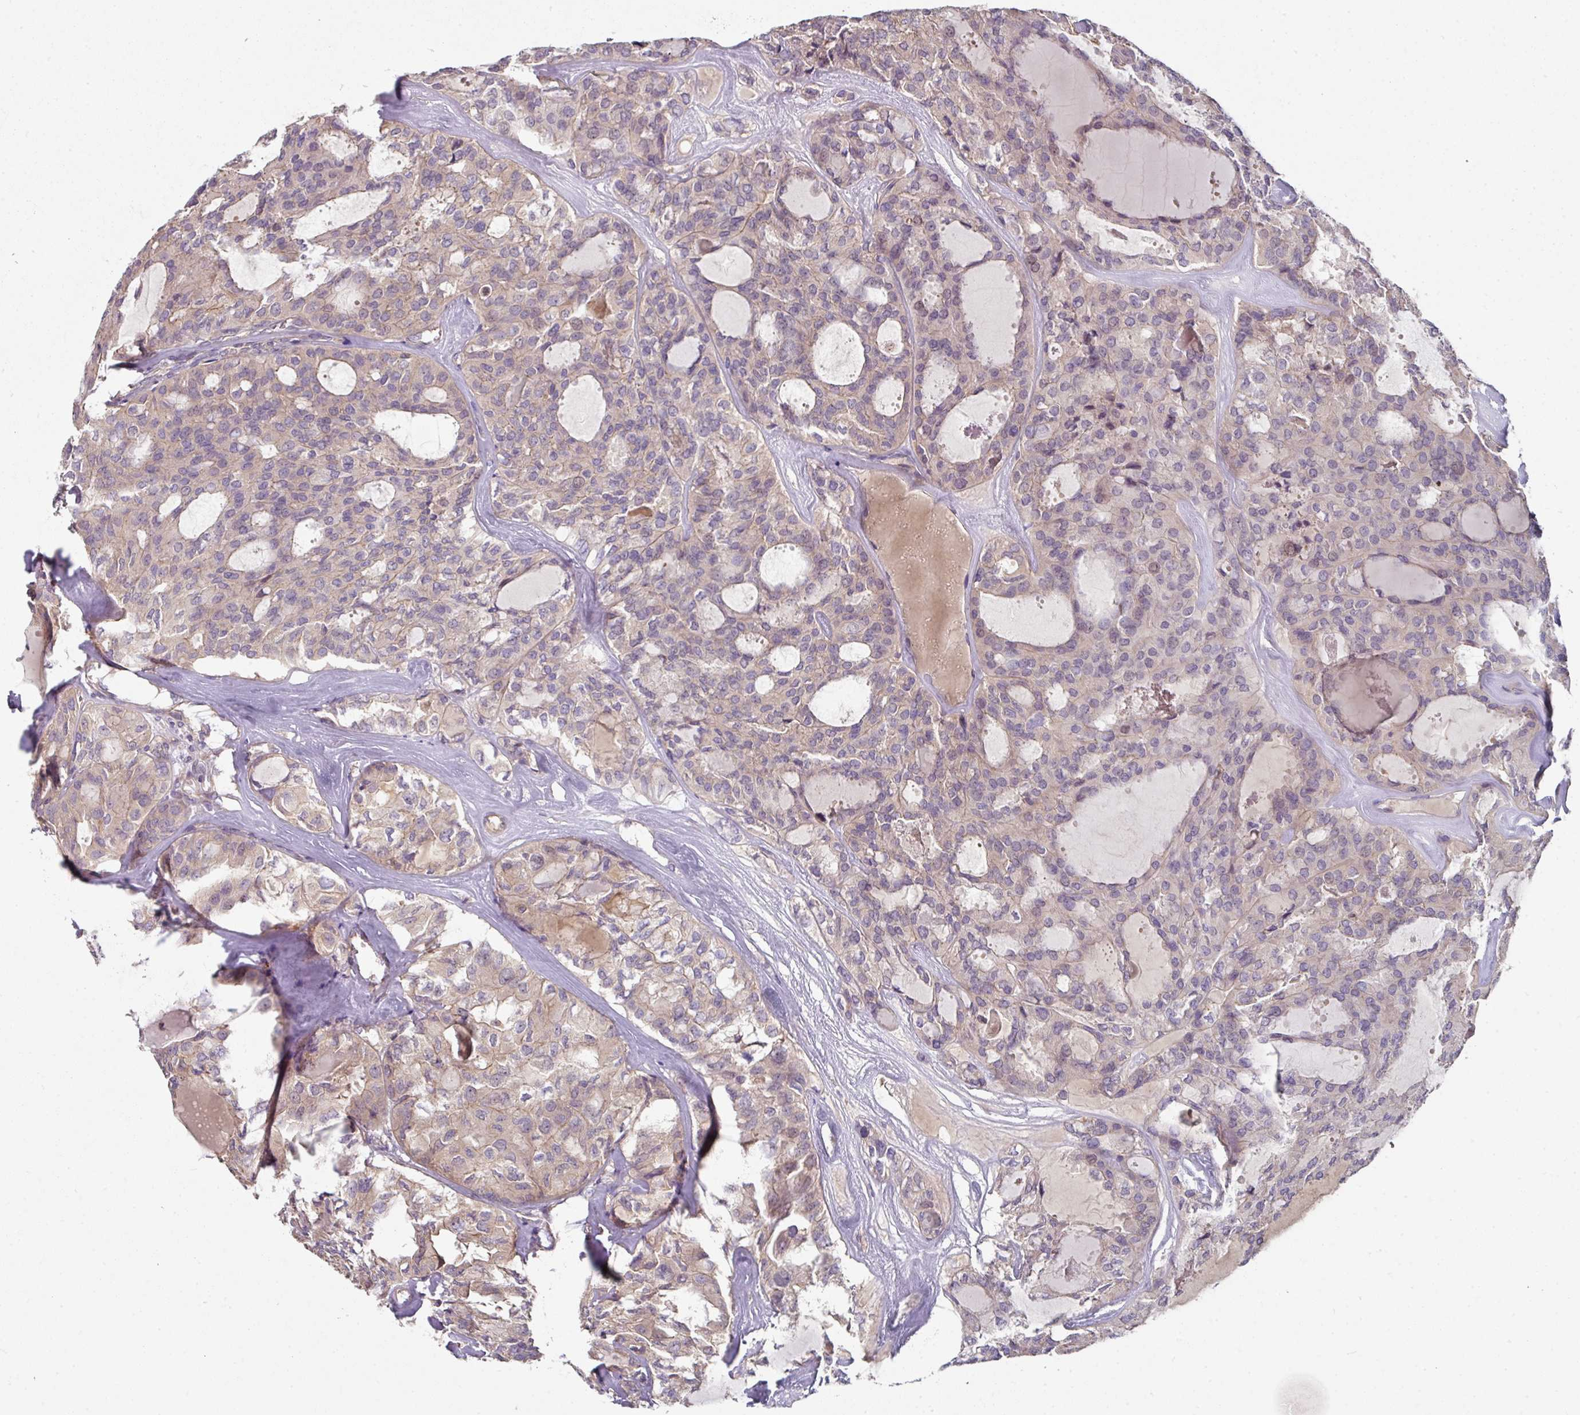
{"staining": {"intensity": "negative", "quantity": "none", "location": "none"}, "tissue": "thyroid cancer", "cell_type": "Tumor cells", "image_type": "cancer", "snomed": [{"axis": "morphology", "description": "Follicular adenoma carcinoma, NOS"}, {"axis": "topography", "description": "Thyroid gland"}], "caption": "Immunohistochemistry (IHC) histopathology image of thyroid cancer stained for a protein (brown), which shows no expression in tumor cells. (Brightfield microscopy of DAB immunohistochemistry (IHC) at high magnification).", "gene": "C4orf48", "patient": {"sex": "male", "age": 75}}